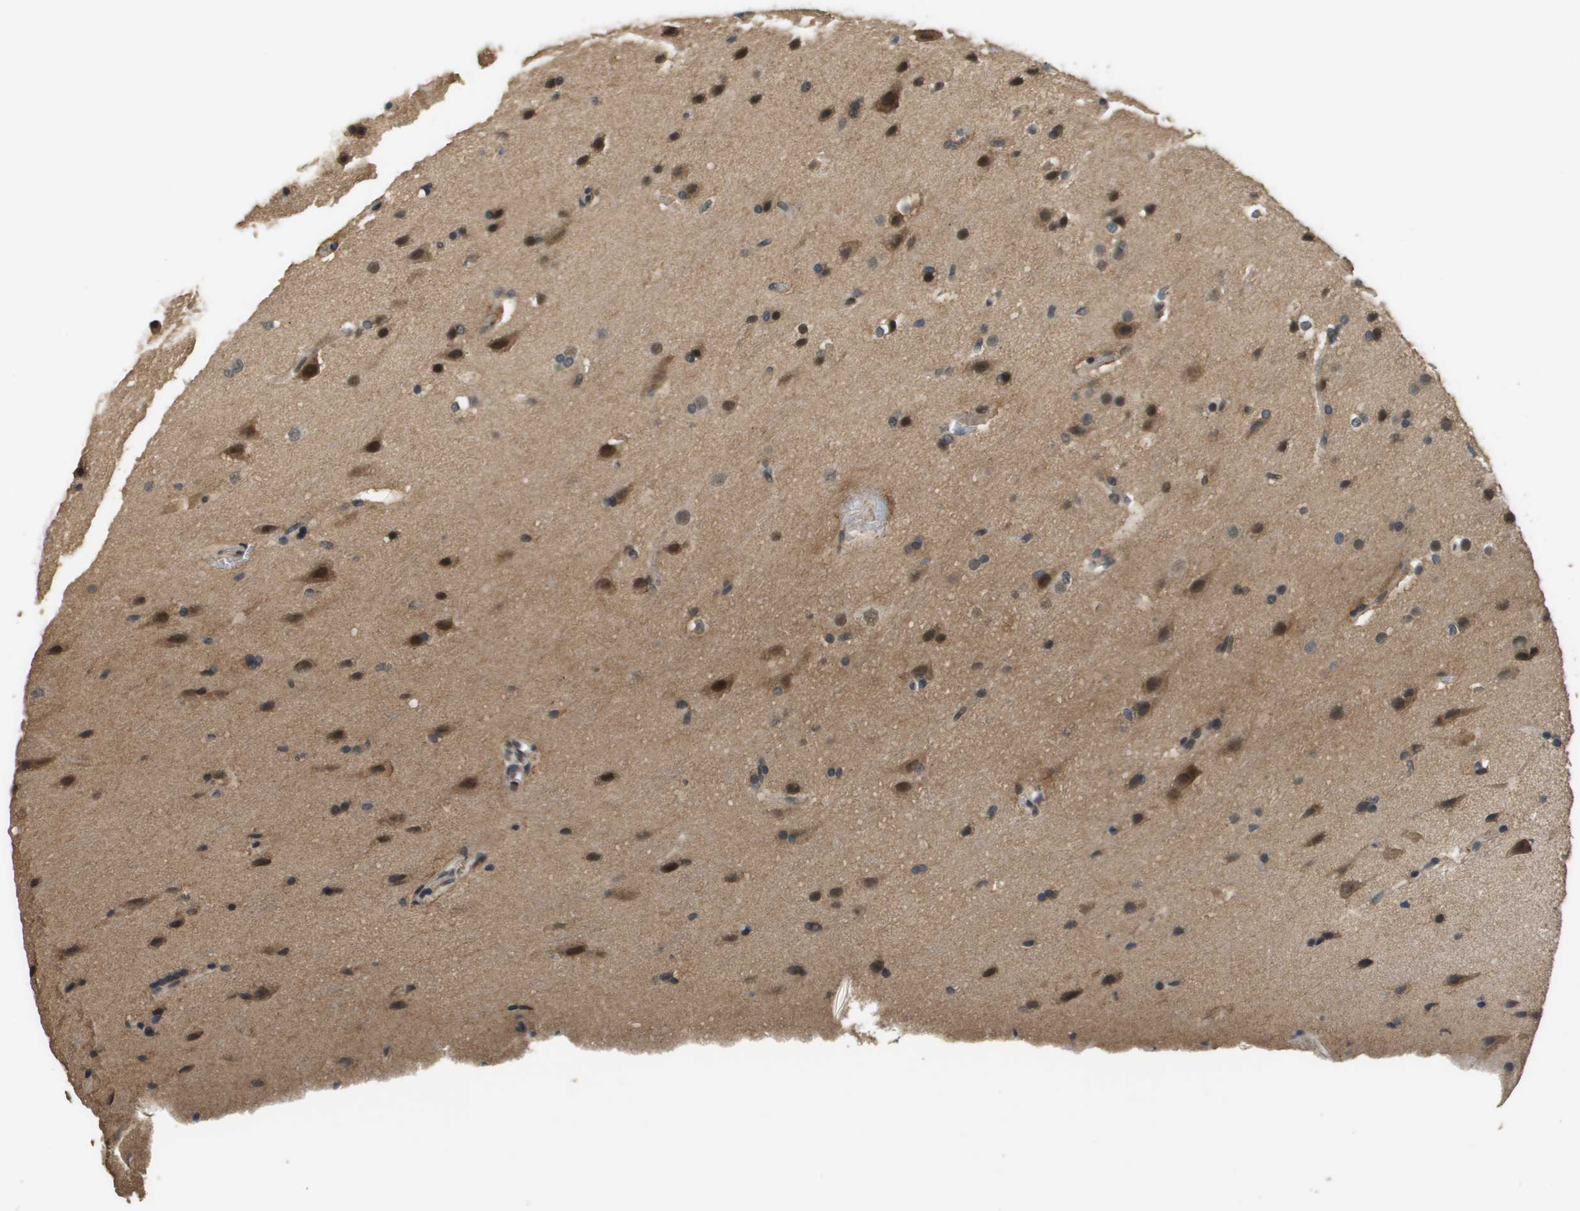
{"staining": {"intensity": "strong", "quantity": ">75%", "location": "cytoplasmic/membranous,nuclear"}, "tissue": "glioma", "cell_type": "Tumor cells", "image_type": "cancer", "snomed": [{"axis": "morphology", "description": "Glioma, malignant, Low grade"}, {"axis": "topography", "description": "Cerebral cortex"}], "caption": "Glioma stained with a protein marker reveals strong staining in tumor cells.", "gene": "FANCC", "patient": {"sex": "female", "age": 47}}